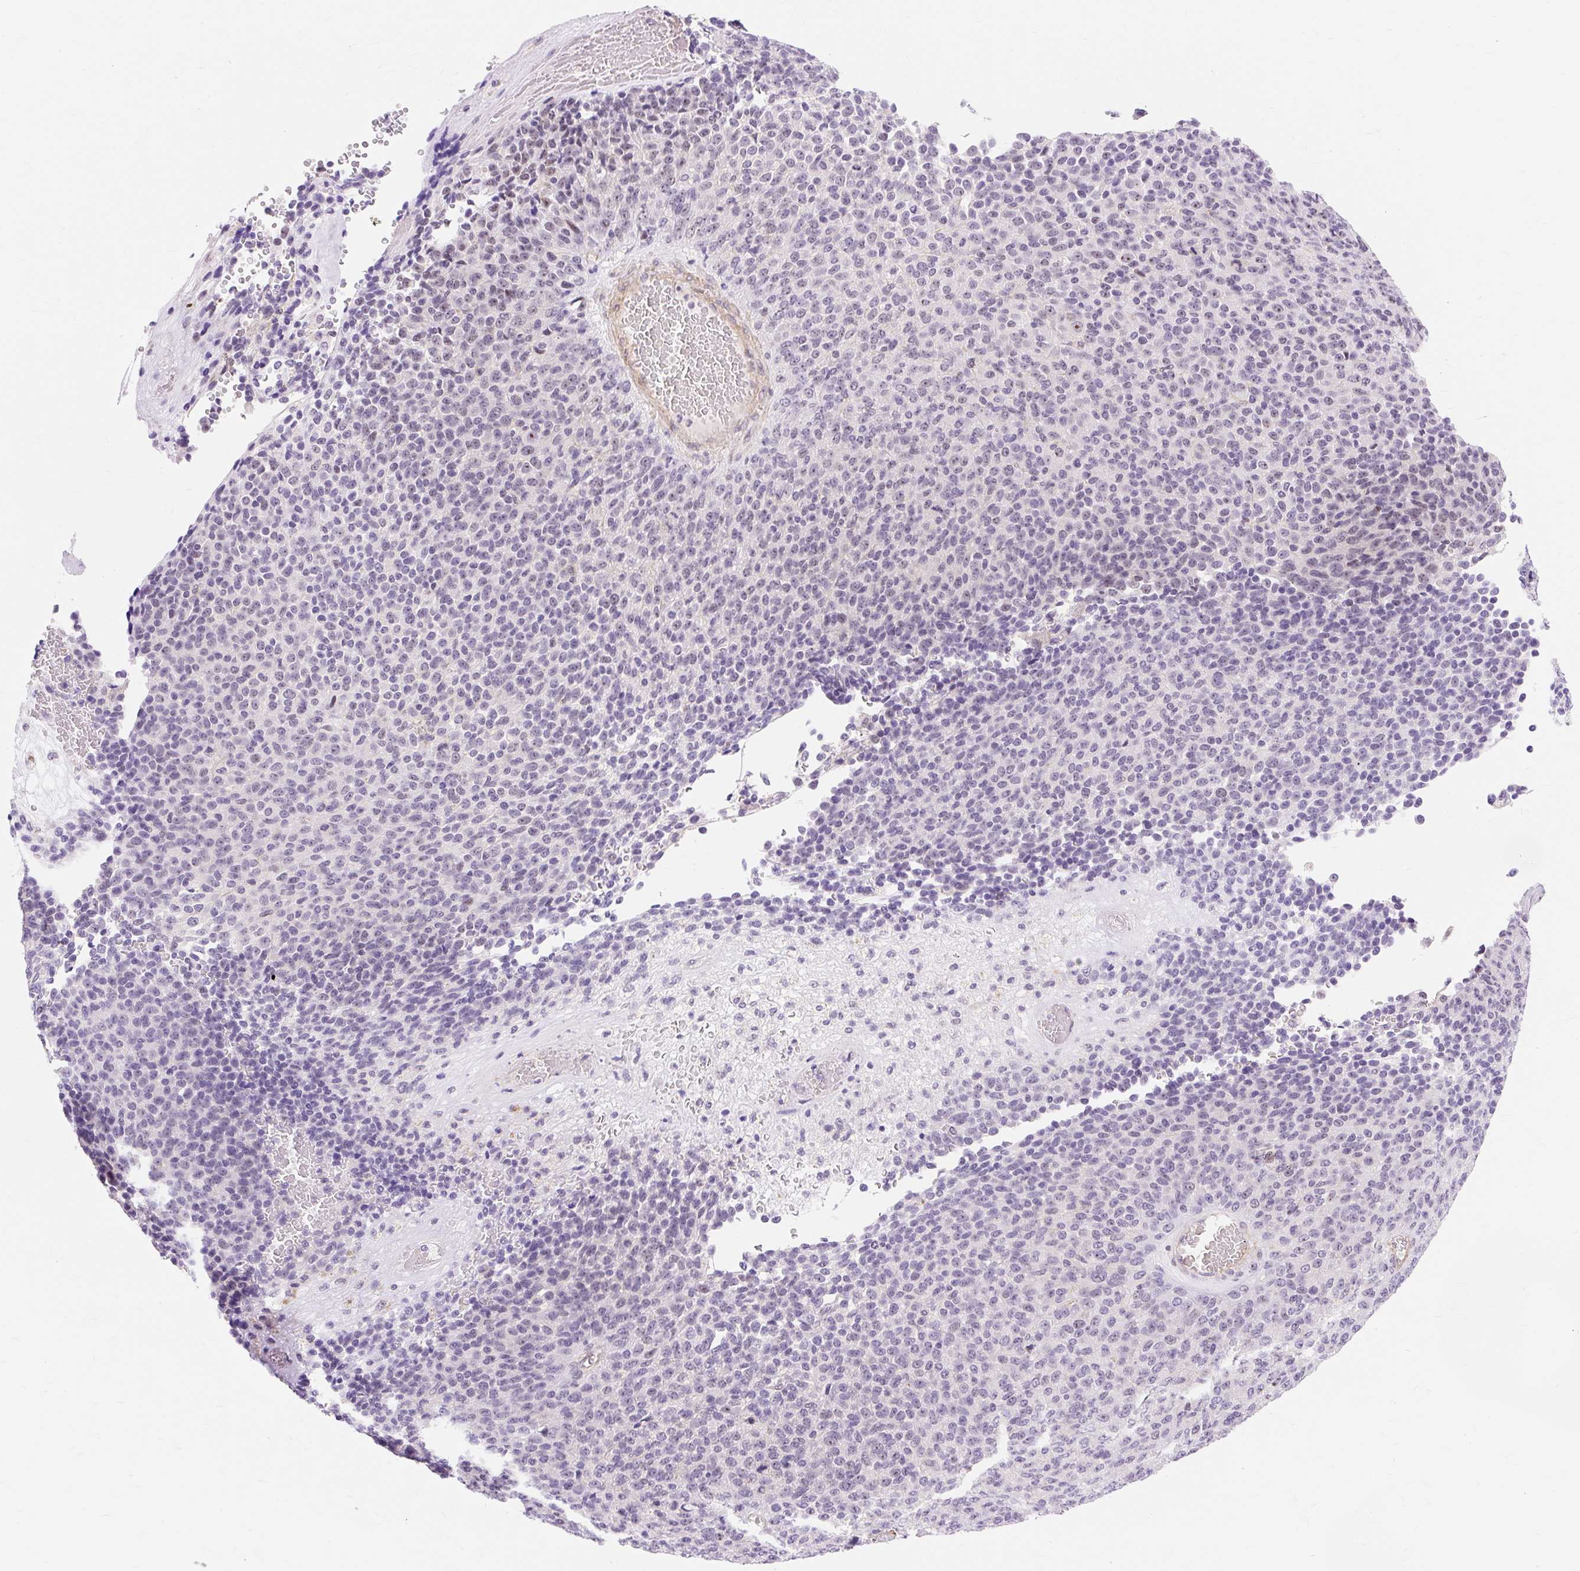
{"staining": {"intensity": "negative", "quantity": "none", "location": "none"}, "tissue": "melanoma", "cell_type": "Tumor cells", "image_type": "cancer", "snomed": [{"axis": "morphology", "description": "Malignant melanoma, Metastatic site"}, {"axis": "topography", "description": "Brain"}], "caption": "DAB (3,3'-diaminobenzidine) immunohistochemical staining of melanoma shows no significant staining in tumor cells.", "gene": "OBP2A", "patient": {"sex": "female", "age": 56}}